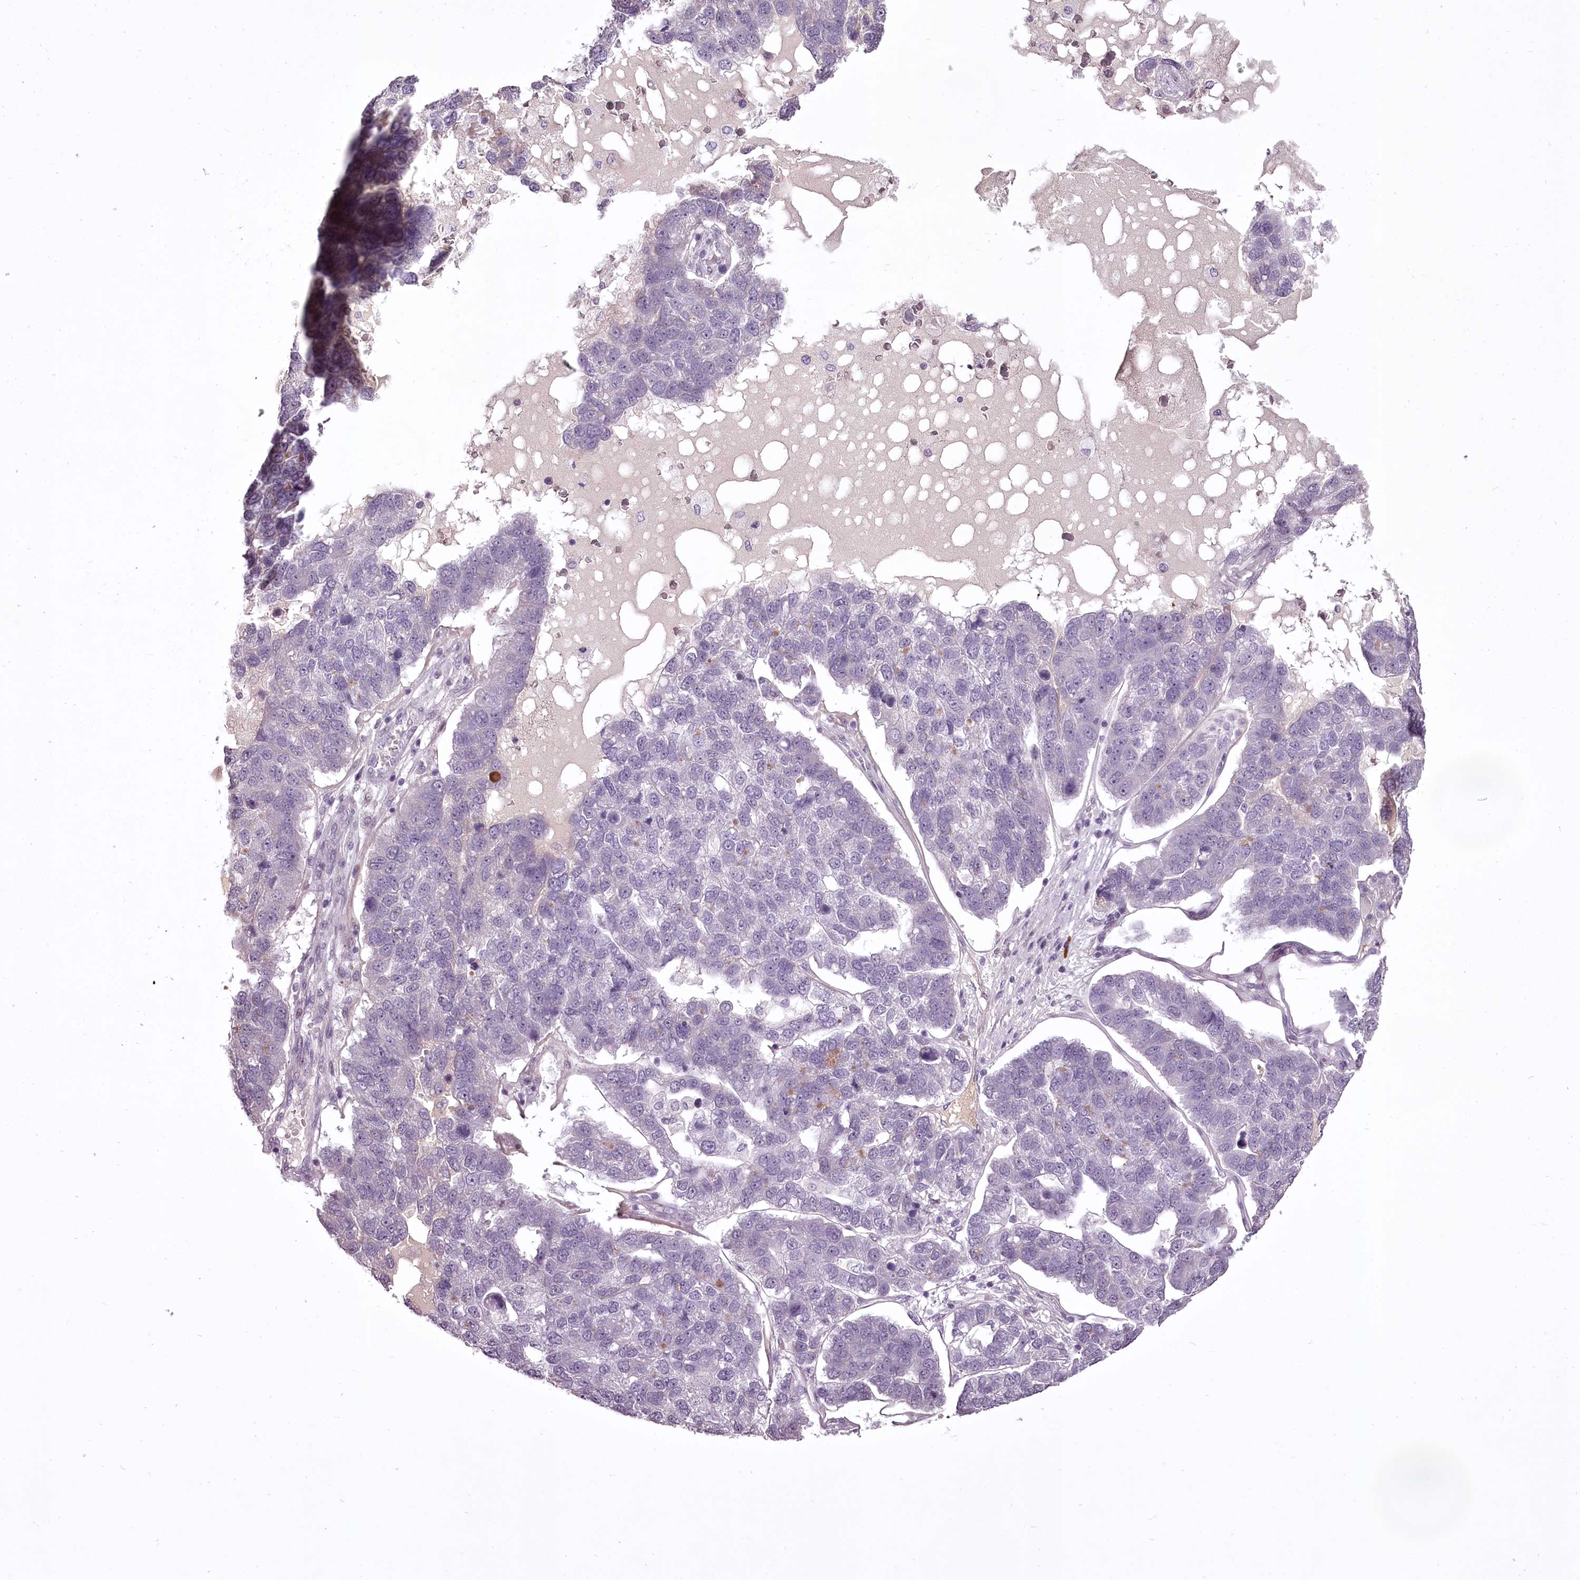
{"staining": {"intensity": "negative", "quantity": "none", "location": "none"}, "tissue": "pancreatic cancer", "cell_type": "Tumor cells", "image_type": "cancer", "snomed": [{"axis": "morphology", "description": "Adenocarcinoma, NOS"}, {"axis": "topography", "description": "Pancreas"}], "caption": "A high-resolution micrograph shows IHC staining of pancreatic cancer (adenocarcinoma), which shows no significant expression in tumor cells.", "gene": "C1orf56", "patient": {"sex": "female", "age": 61}}